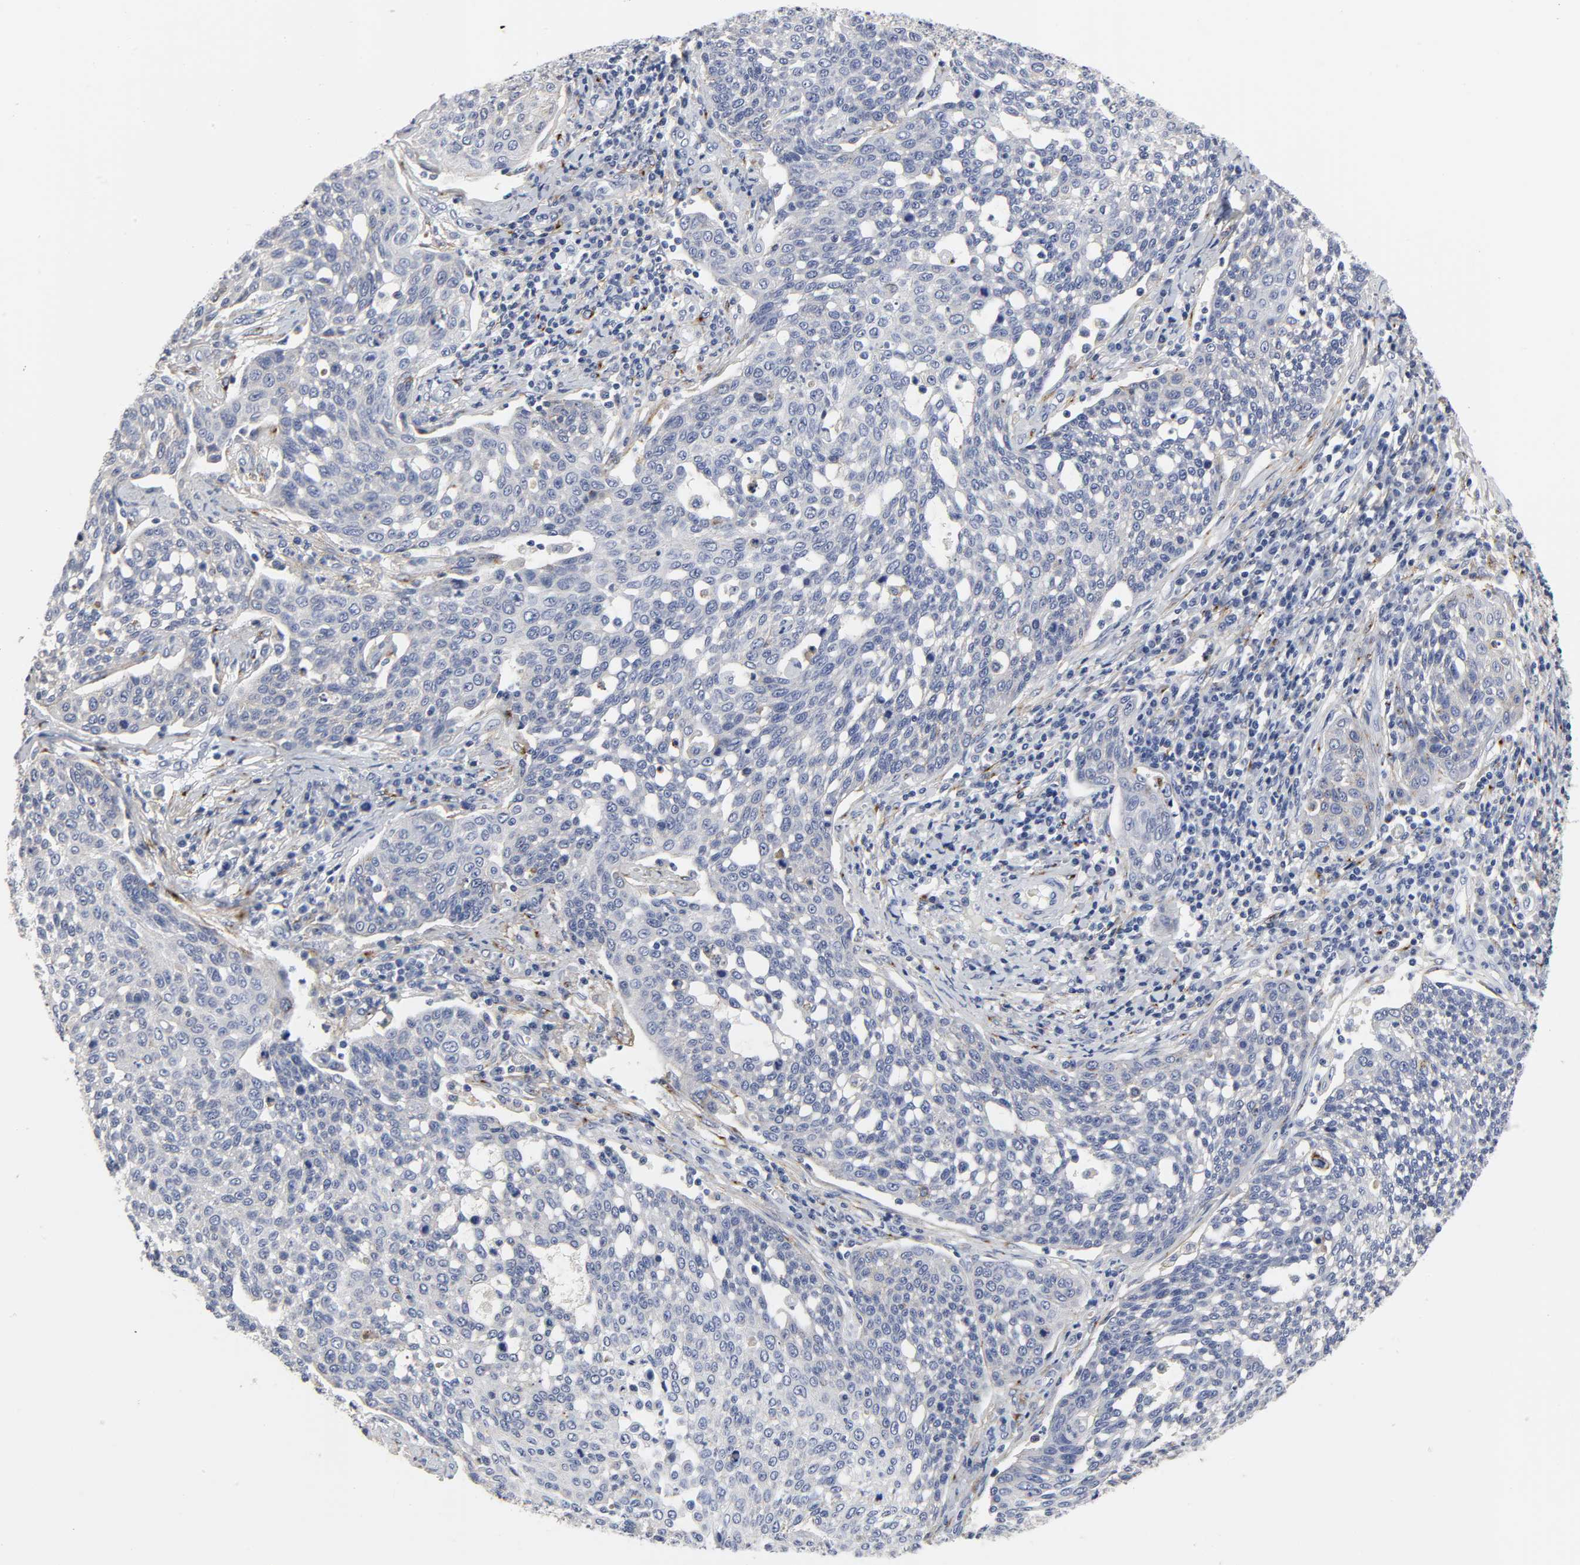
{"staining": {"intensity": "negative", "quantity": "none", "location": "none"}, "tissue": "cervical cancer", "cell_type": "Tumor cells", "image_type": "cancer", "snomed": [{"axis": "morphology", "description": "Squamous cell carcinoma, NOS"}, {"axis": "topography", "description": "Cervix"}], "caption": "Immunohistochemical staining of cervical squamous cell carcinoma shows no significant staining in tumor cells.", "gene": "LRP1", "patient": {"sex": "female", "age": 34}}